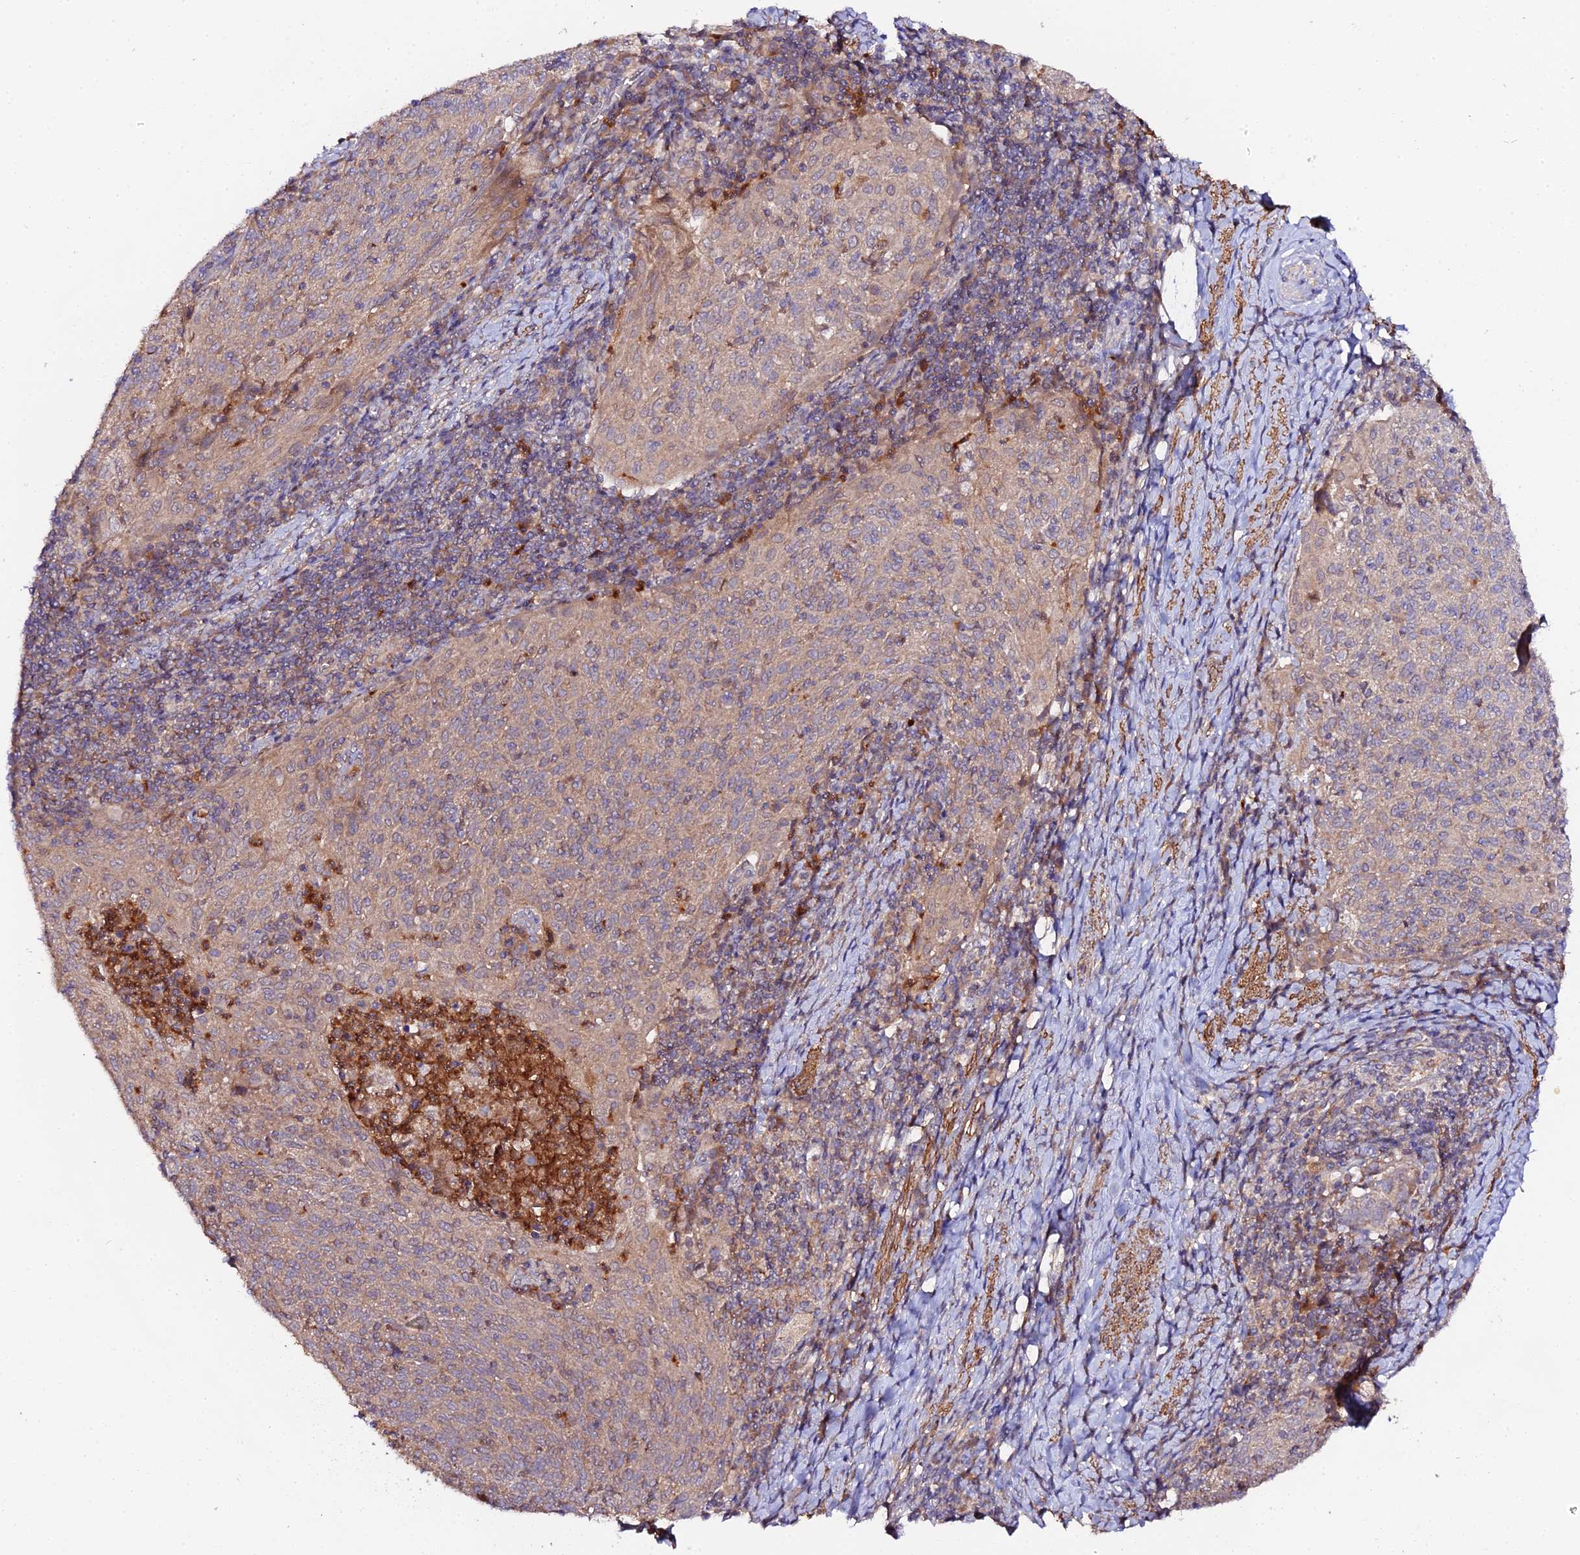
{"staining": {"intensity": "moderate", "quantity": ">75%", "location": "cytoplasmic/membranous"}, "tissue": "cervical cancer", "cell_type": "Tumor cells", "image_type": "cancer", "snomed": [{"axis": "morphology", "description": "Squamous cell carcinoma, NOS"}, {"axis": "topography", "description": "Cervix"}], "caption": "Immunohistochemical staining of human squamous cell carcinoma (cervical) shows medium levels of moderate cytoplasmic/membranous protein expression in approximately >75% of tumor cells. The staining was performed using DAB (3,3'-diaminobenzidine) to visualize the protein expression in brown, while the nuclei were stained in blue with hematoxylin (Magnification: 20x).", "gene": "TRIM26", "patient": {"sex": "female", "age": 52}}